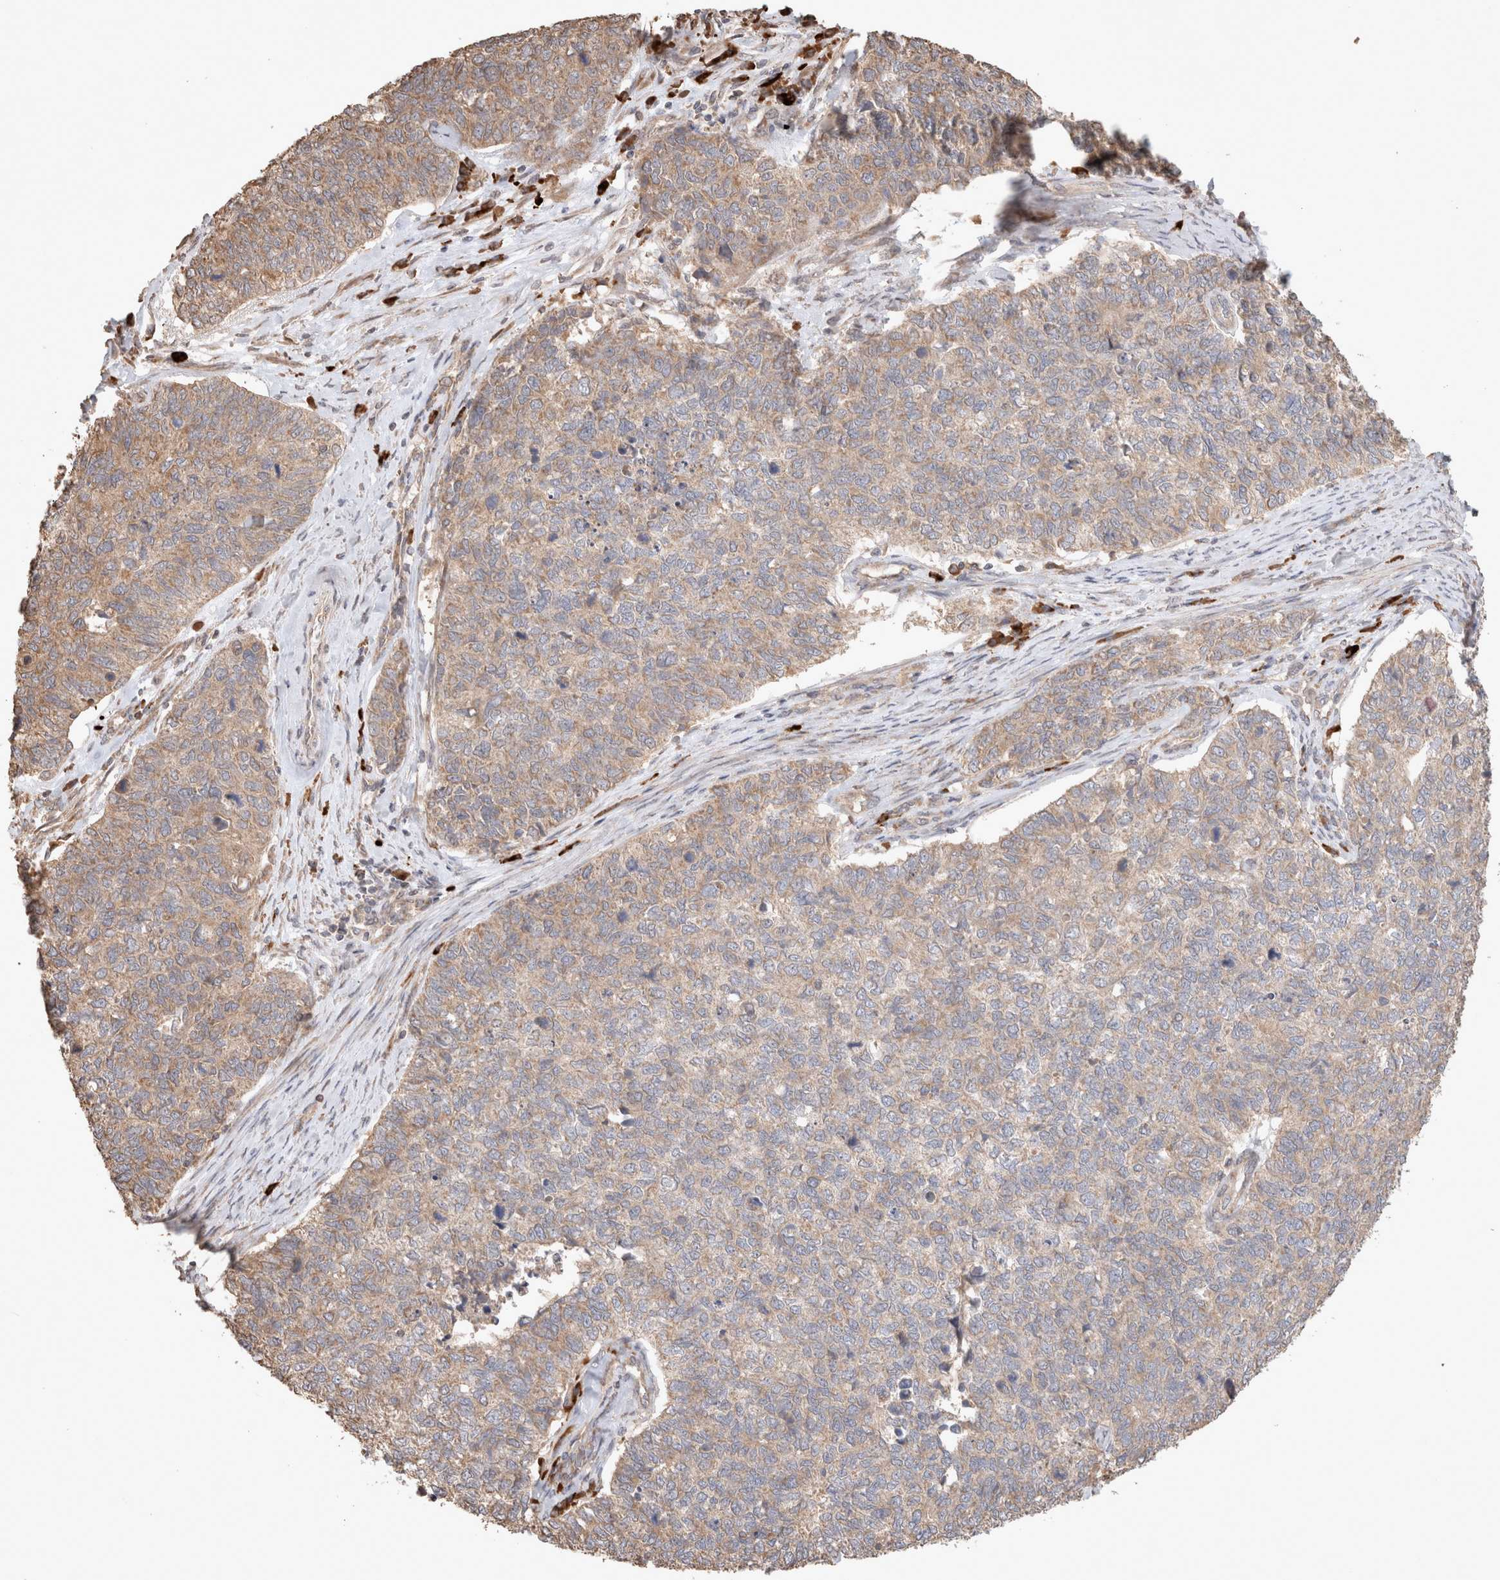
{"staining": {"intensity": "weak", "quantity": ">75%", "location": "cytoplasmic/membranous"}, "tissue": "cervical cancer", "cell_type": "Tumor cells", "image_type": "cancer", "snomed": [{"axis": "morphology", "description": "Squamous cell carcinoma, NOS"}, {"axis": "topography", "description": "Cervix"}], "caption": "This is an image of immunohistochemistry staining of cervical squamous cell carcinoma, which shows weak positivity in the cytoplasmic/membranous of tumor cells.", "gene": "HROB", "patient": {"sex": "female", "age": 63}}